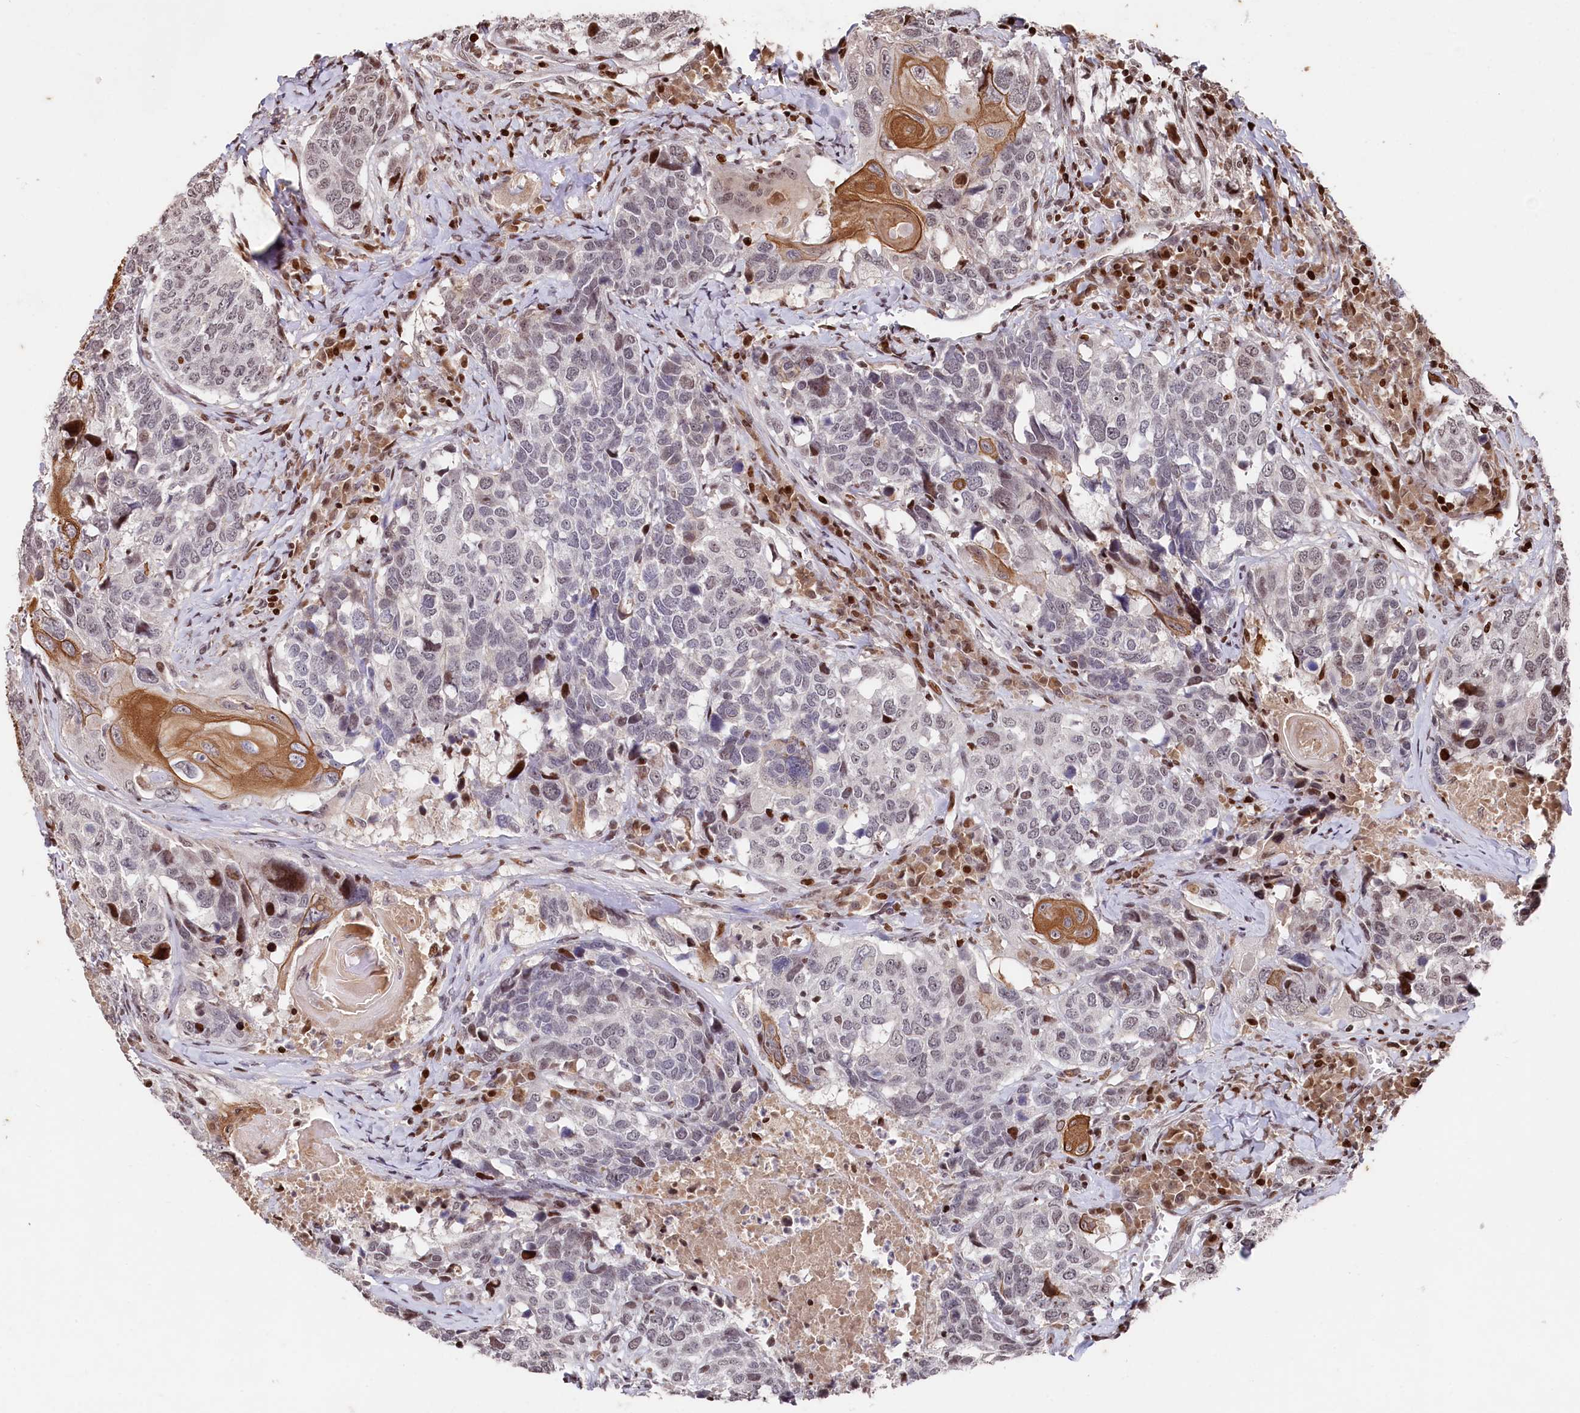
{"staining": {"intensity": "moderate", "quantity": "<25%", "location": "cytoplasmic/membranous"}, "tissue": "head and neck cancer", "cell_type": "Tumor cells", "image_type": "cancer", "snomed": [{"axis": "morphology", "description": "Squamous cell carcinoma, NOS"}, {"axis": "topography", "description": "Head-Neck"}], "caption": "Immunohistochemistry (IHC) histopathology image of human squamous cell carcinoma (head and neck) stained for a protein (brown), which demonstrates low levels of moderate cytoplasmic/membranous positivity in about <25% of tumor cells.", "gene": "MCF2L2", "patient": {"sex": "male", "age": 66}}